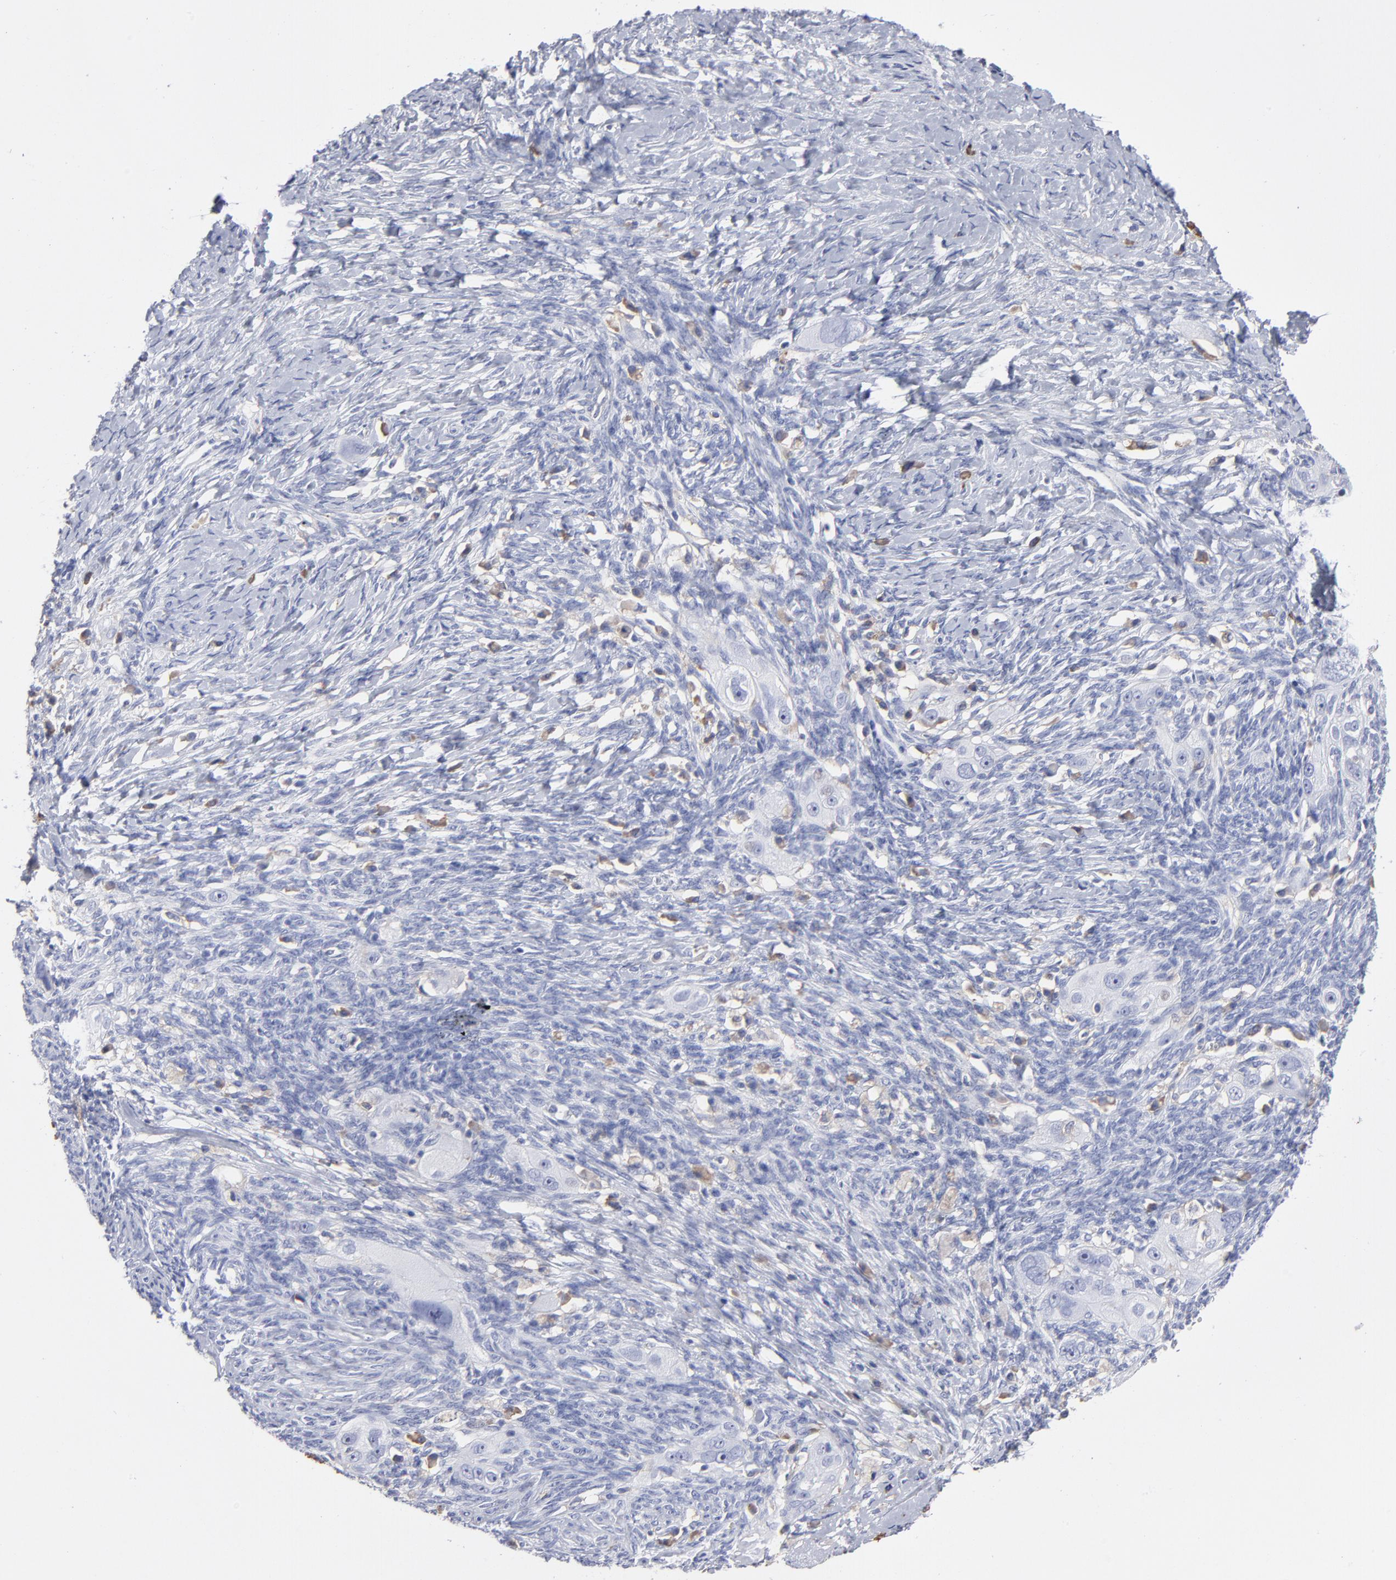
{"staining": {"intensity": "negative", "quantity": "none", "location": "none"}, "tissue": "ovarian cancer", "cell_type": "Tumor cells", "image_type": "cancer", "snomed": [{"axis": "morphology", "description": "Normal tissue, NOS"}, {"axis": "morphology", "description": "Cystadenocarcinoma, serous, NOS"}, {"axis": "topography", "description": "Ovary"}], "caption": "Immunohistochemistry micrograph of neoplastic tissue: ovarian serous cystadenocarcinoma stained with DAB demonstrates no significant protein expression in tumor cells.", "gene": "LAT2", "patient": {"sex": "female", "age": 62}}